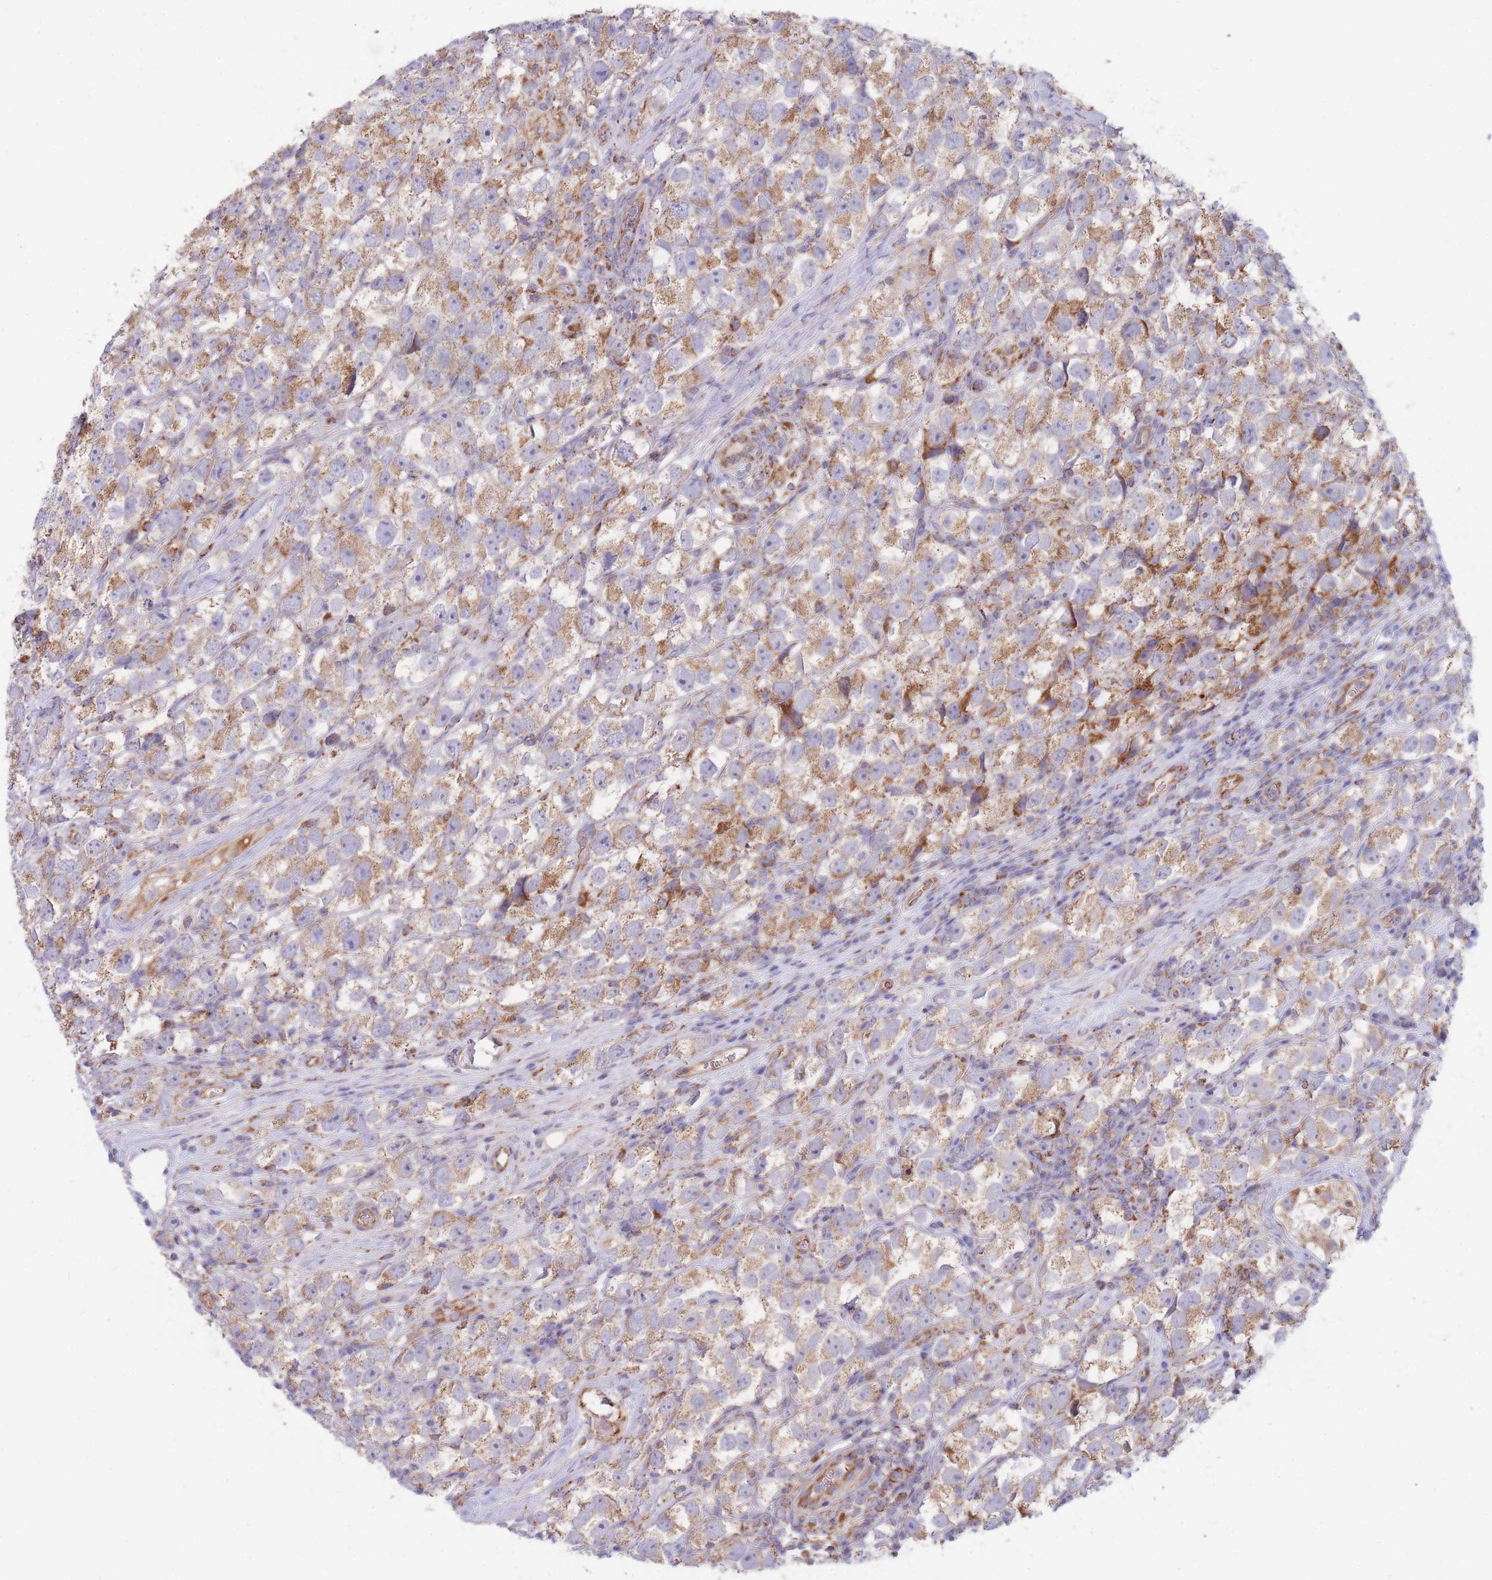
{"staining": {"intensity": "moderate", "quantity": ">75%", "location": "cytoplasmic/membranous"}, "tissue": "testis cancer", "cell_type": "Tumor cells", "image_type": "cancer", "snomed": [{"axis": "morphology", "description": "Seminoma, NOS"}, {"axis": "topography", "description": "Testis"}], "caption": "Moderate cytoplasmic/membranous positivity for a protein is present in approximately >75% of tumor cells of testis cancer using IHC.", "gene": "MRPS9", "patient": {"sex": "male", "age": 26}}